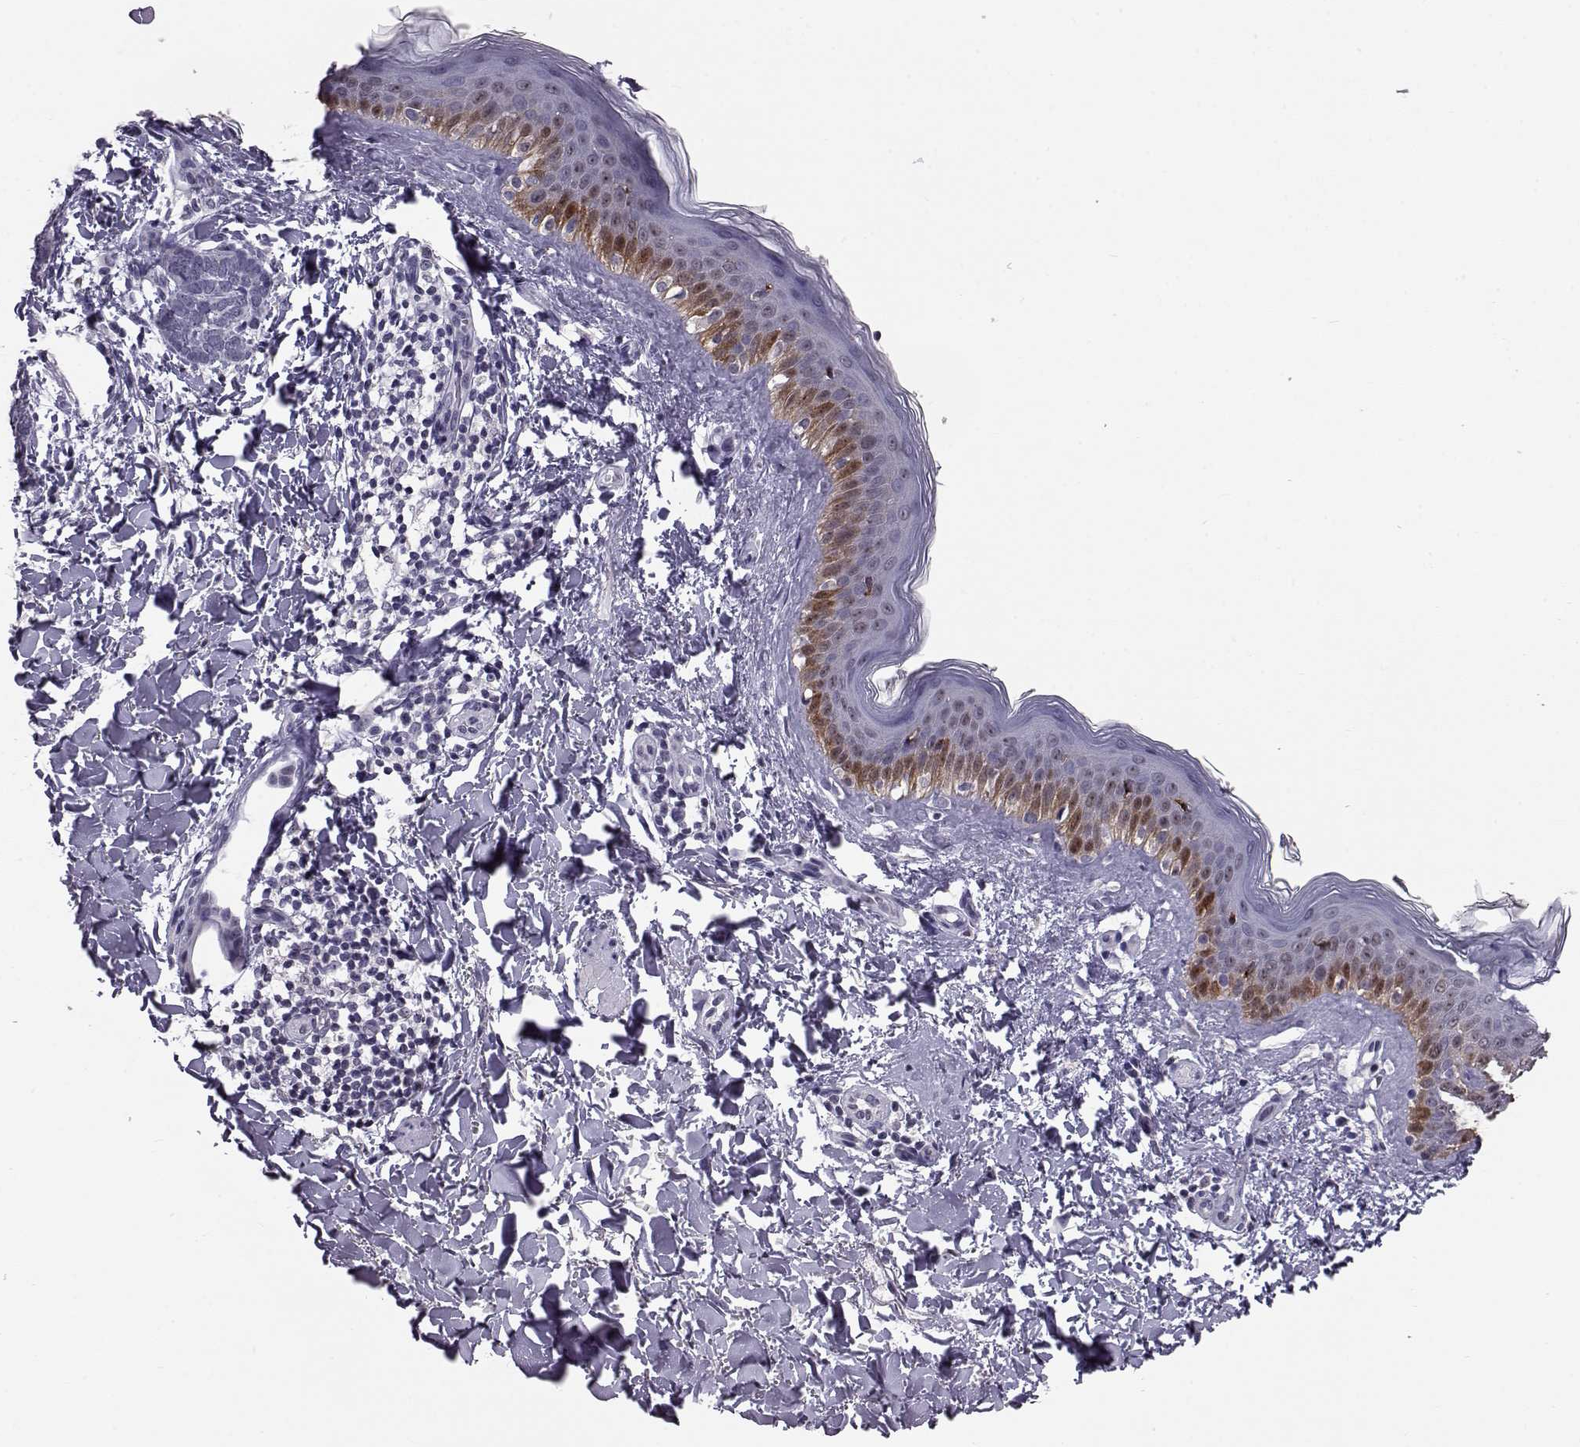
{"staining": {"intensity": "negative", "quantity": "none", "location": "none"}, "tissue": "skin cancer", "cell_type": "Tumor cells", "image_type": "cancer", "snomed": [{"axis": "morphology", "description": "Normal tissue, NOS"}, {"axis": "morphology", "description": "Basal cell carcinoma"}, {"axis": "topography", "description": "Skin"}], "caption": "The IHC histopathology image has no significant expression in tumor cells of skin cancer (basal cell carcinoma) tissue.", "gene": "ALDH3A1", "patient": {"sex": "male", "age": 46}}